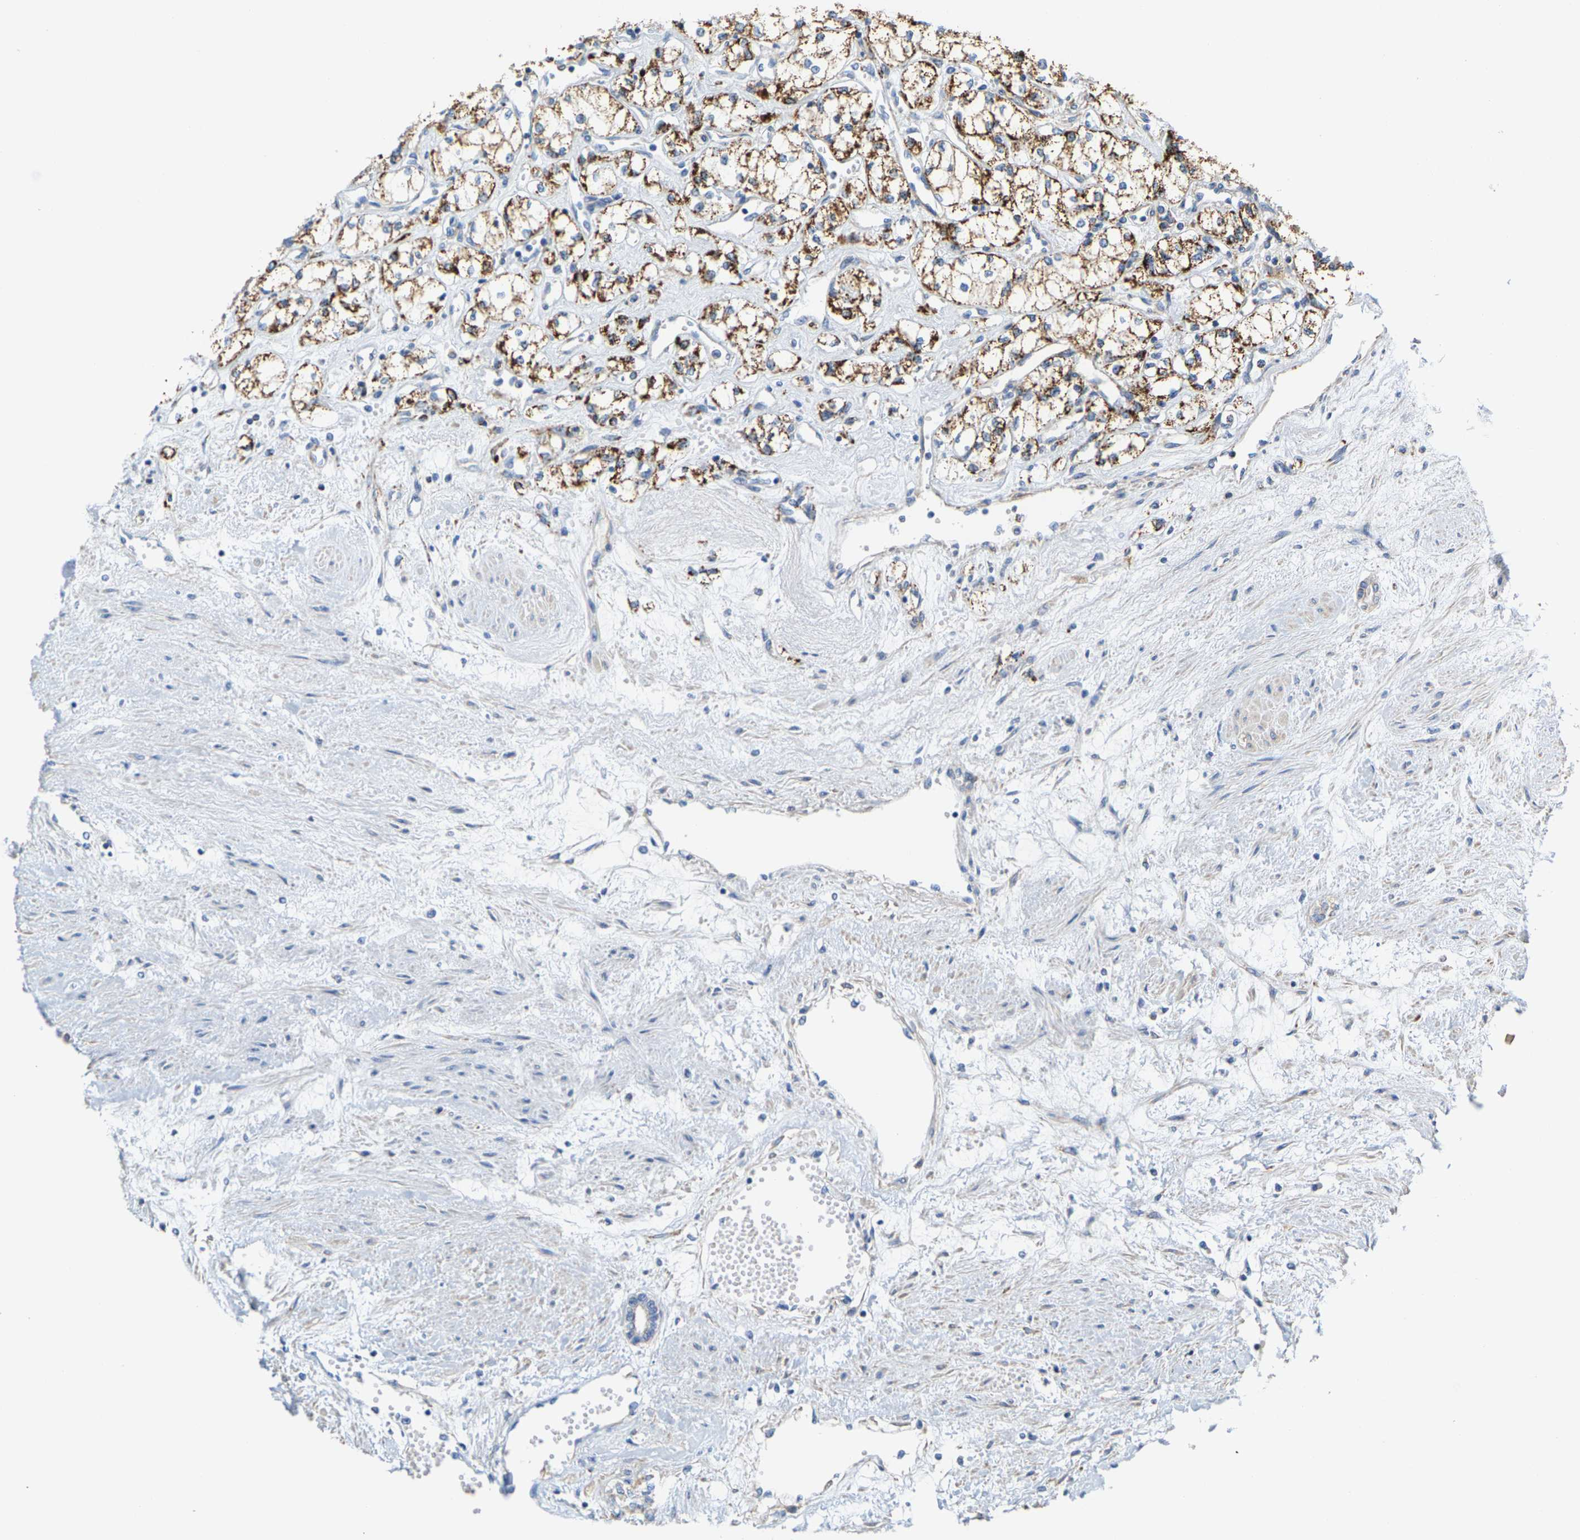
{"staining": {"intensity": "moderate", "quantity": ">75%", "location": "cytoplasmic/membranous"}, "tissue": "renal cancer", "cell_type": "Tumor cells", "image_type": "cancer", "snomed": [{"axis": "morphology", "description": "Adenocarcinoma, NOS"}, {"axis": "topography", "description": "Kidney"}], "caption": "The immunohistochemical stain shows moderate cytoplasmic/membranous expression in tumor cells of renal cancer tissue.", "gene": "SHMT2", "patient": {"sex": "male", "age": 59}}